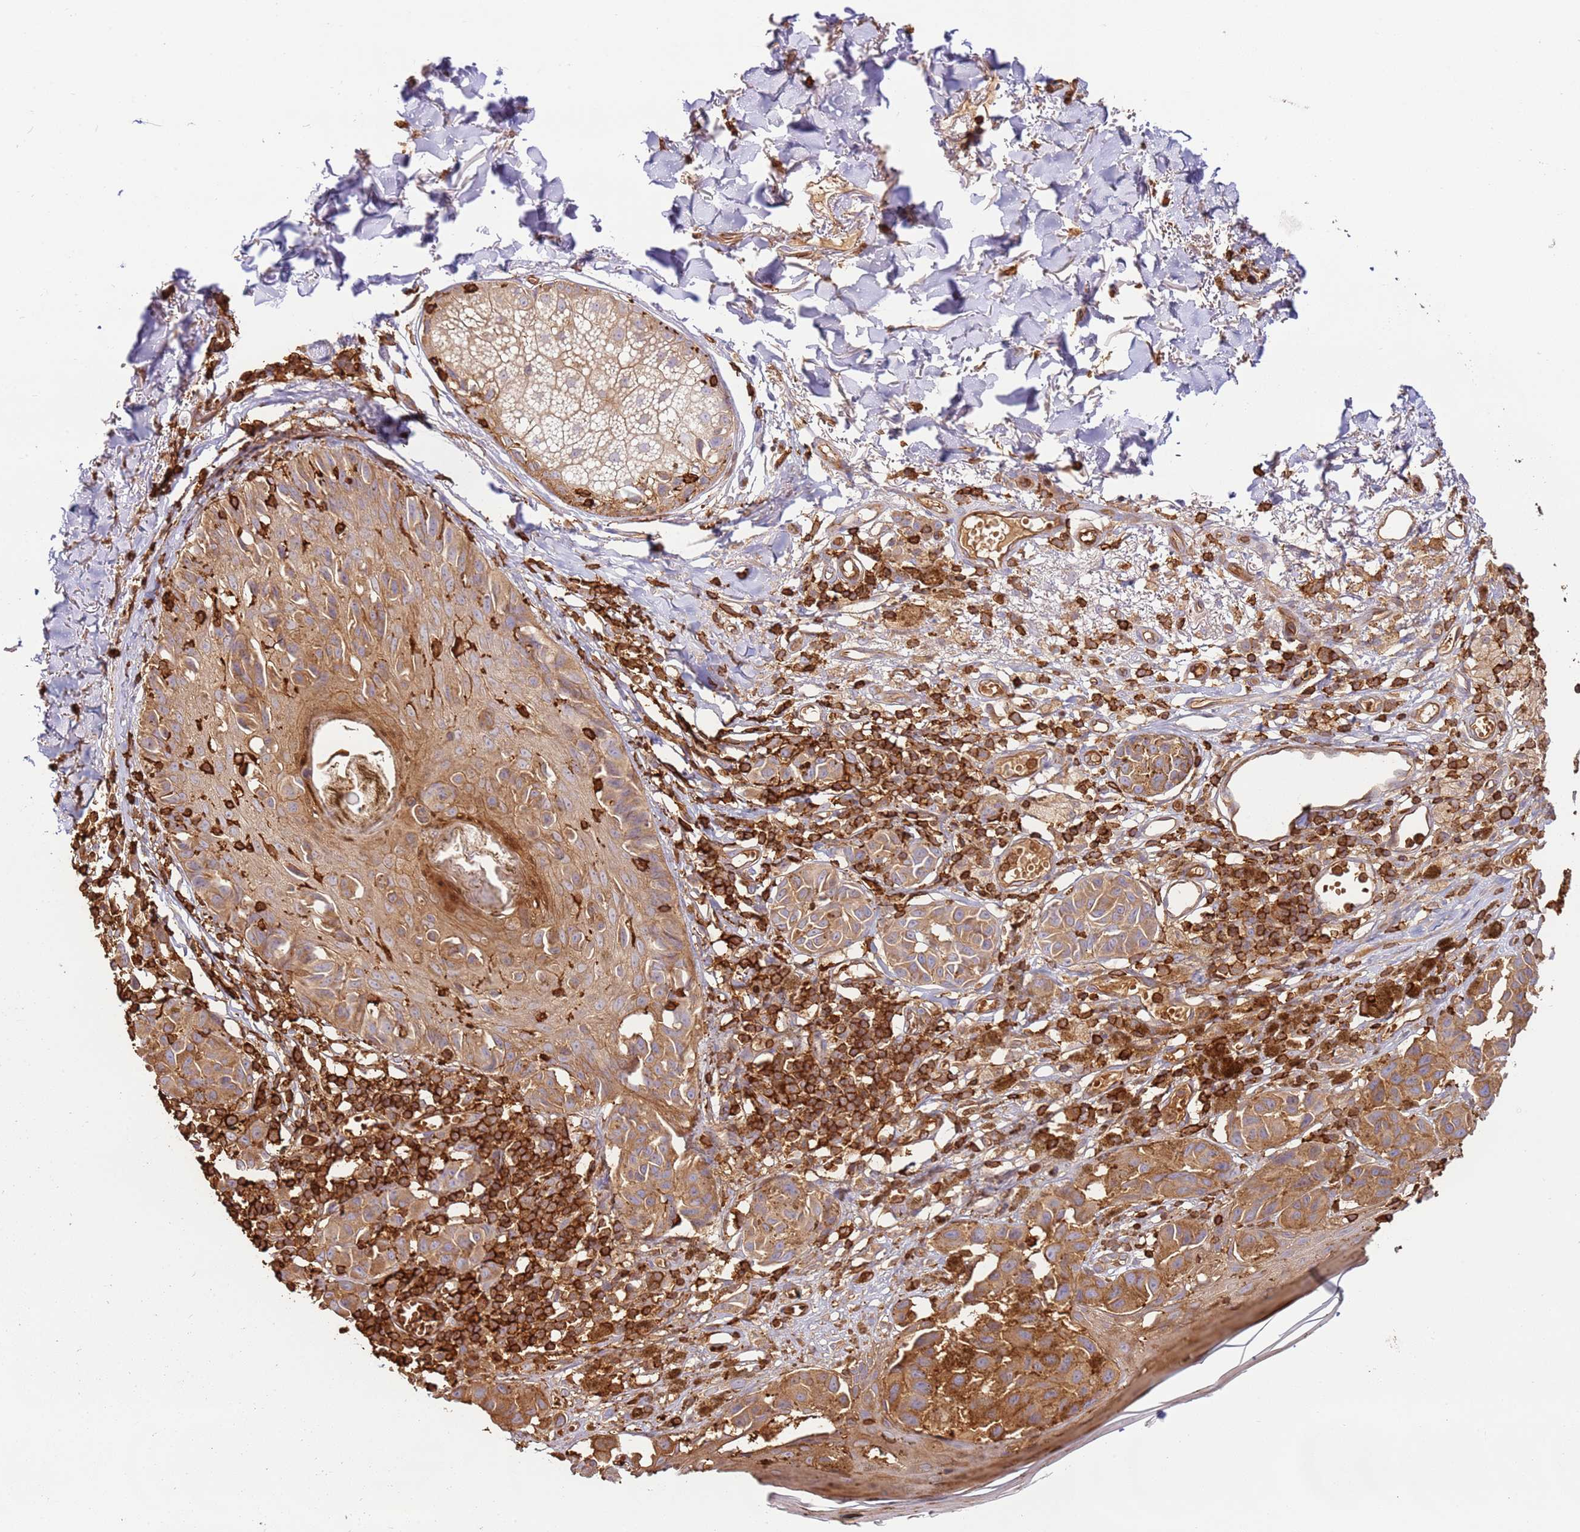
{"staining": {"intensity": "moderate", "quantity": ">75%", "location": "cytoplasmic/membranous"}, "tissue": "melanoma", "cell_type": "Tumor cells", "image_type": "cancer", "snomed": [{"axis": "morphology", "description": "Malignant melanoma, NOS"}, {"axis": "topography", "description": "Skin"}], "caption": "High-magnification brightfield microscopy of malignant melanoma stained with DAB (3,3'-diaminobenzidine) (brown) and counterstained with hematoxylin (blue). tumor cells exhibit moderate cytoplasmic/membranous expression is present in about>75% of cells. (DAB (3,3'-diaminobenzidine) IHC, brown staining for protein, blue staining for nuclei).", "gene": "OR6P1", "patient": {"sex": "male", "age": 73}}